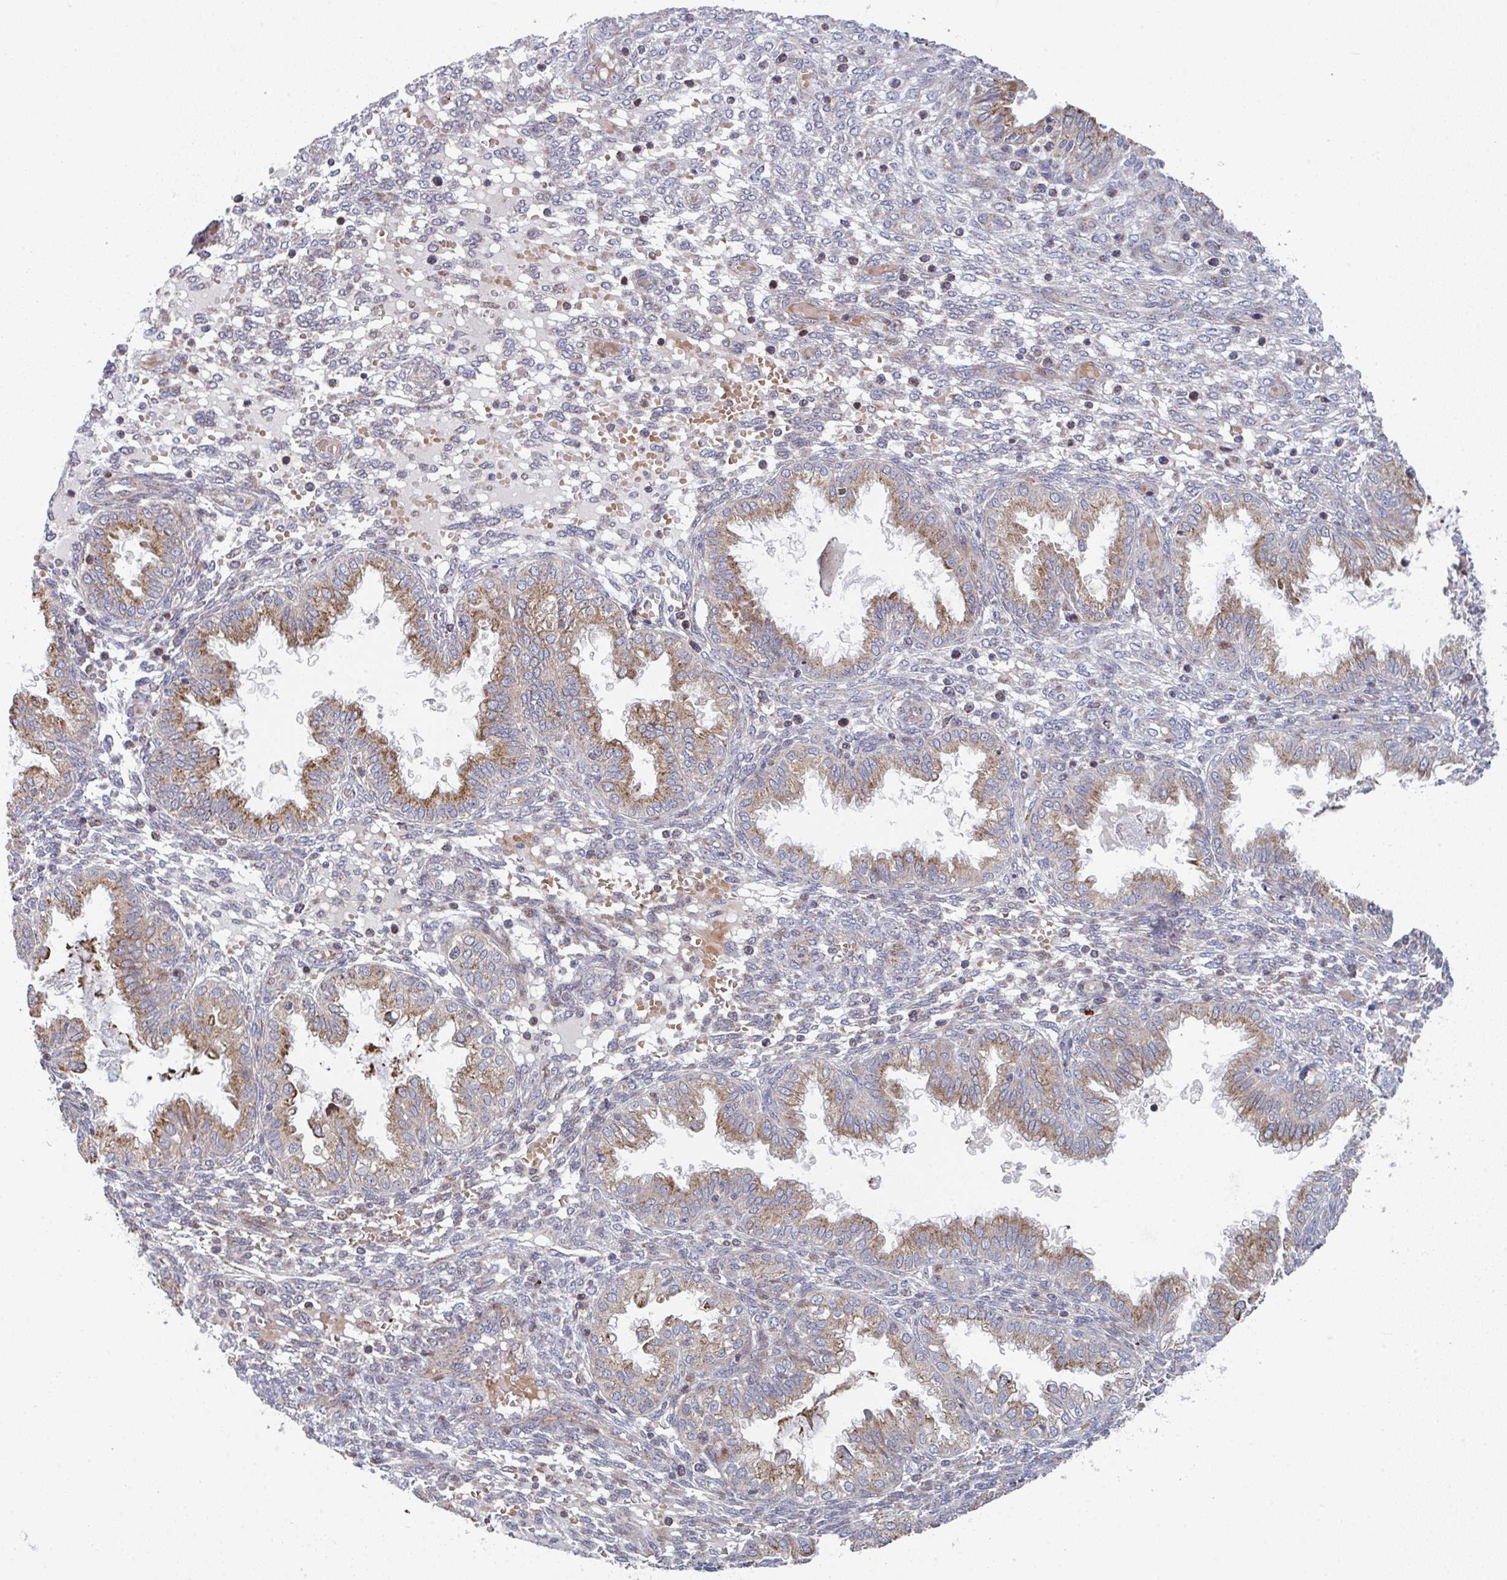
{"staining": {"intensity": "negative", "quantity": "none", "location": "none"}, "tissue": "endometrium", "cell_type": "Cells in endometrial stroma", "image_type": "normal", "snomed": [{"axis": "morphology", "description": "Normal tissue, NOS"}, {"axis": "topography", "description": "Endometrium"}], "caption": "Immunohistochemistry image of normal human endometrium stained for a protein (brown), which displays no positivity in cells in endometrial stroma. (DAB IHC, high magnification).", "gene": "ZNF644", "patient": {"sex": "female", "age": 33}}